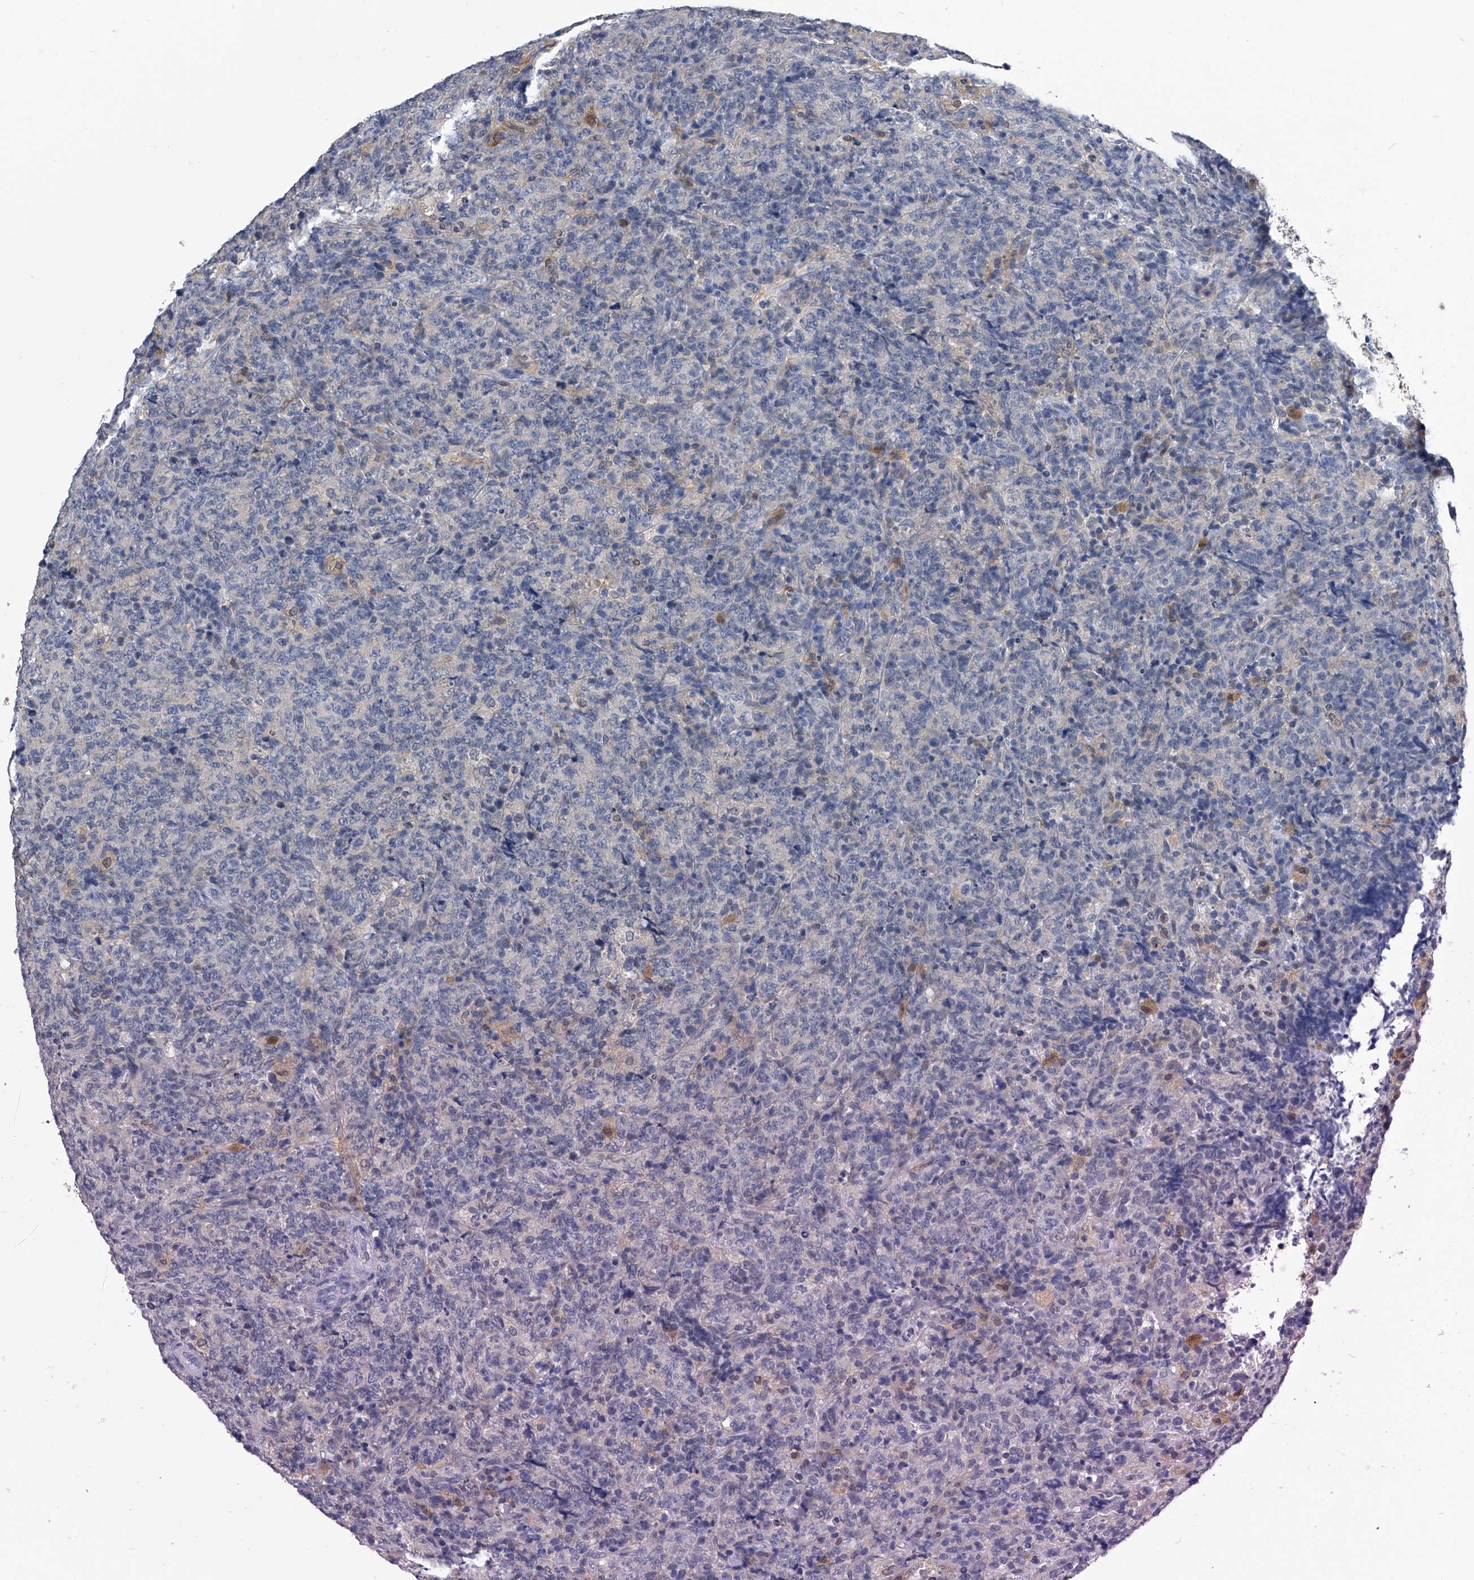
{"staining": {"intensity": "negative", "quantity": "none", "location": "none"}, "tissue": "lymphoma", "cell_type": "Tumor cells", "image_type": "cancer", "snomed": [{"axis": "morphology", "description": "Malignant lymphoma, non-Hodgkin's type, High grade"}, {"axis": "topography", "description": "Tonsil"}], "caption": "This is an immunohistochemistry (IHC) photomicrograph of malignant lymphoma, non-Hodgkin's type (high-grade). There is no positivity in tumor cells.", "gene": "PDXK", "patient": {"sex": "female", "age": 36}}